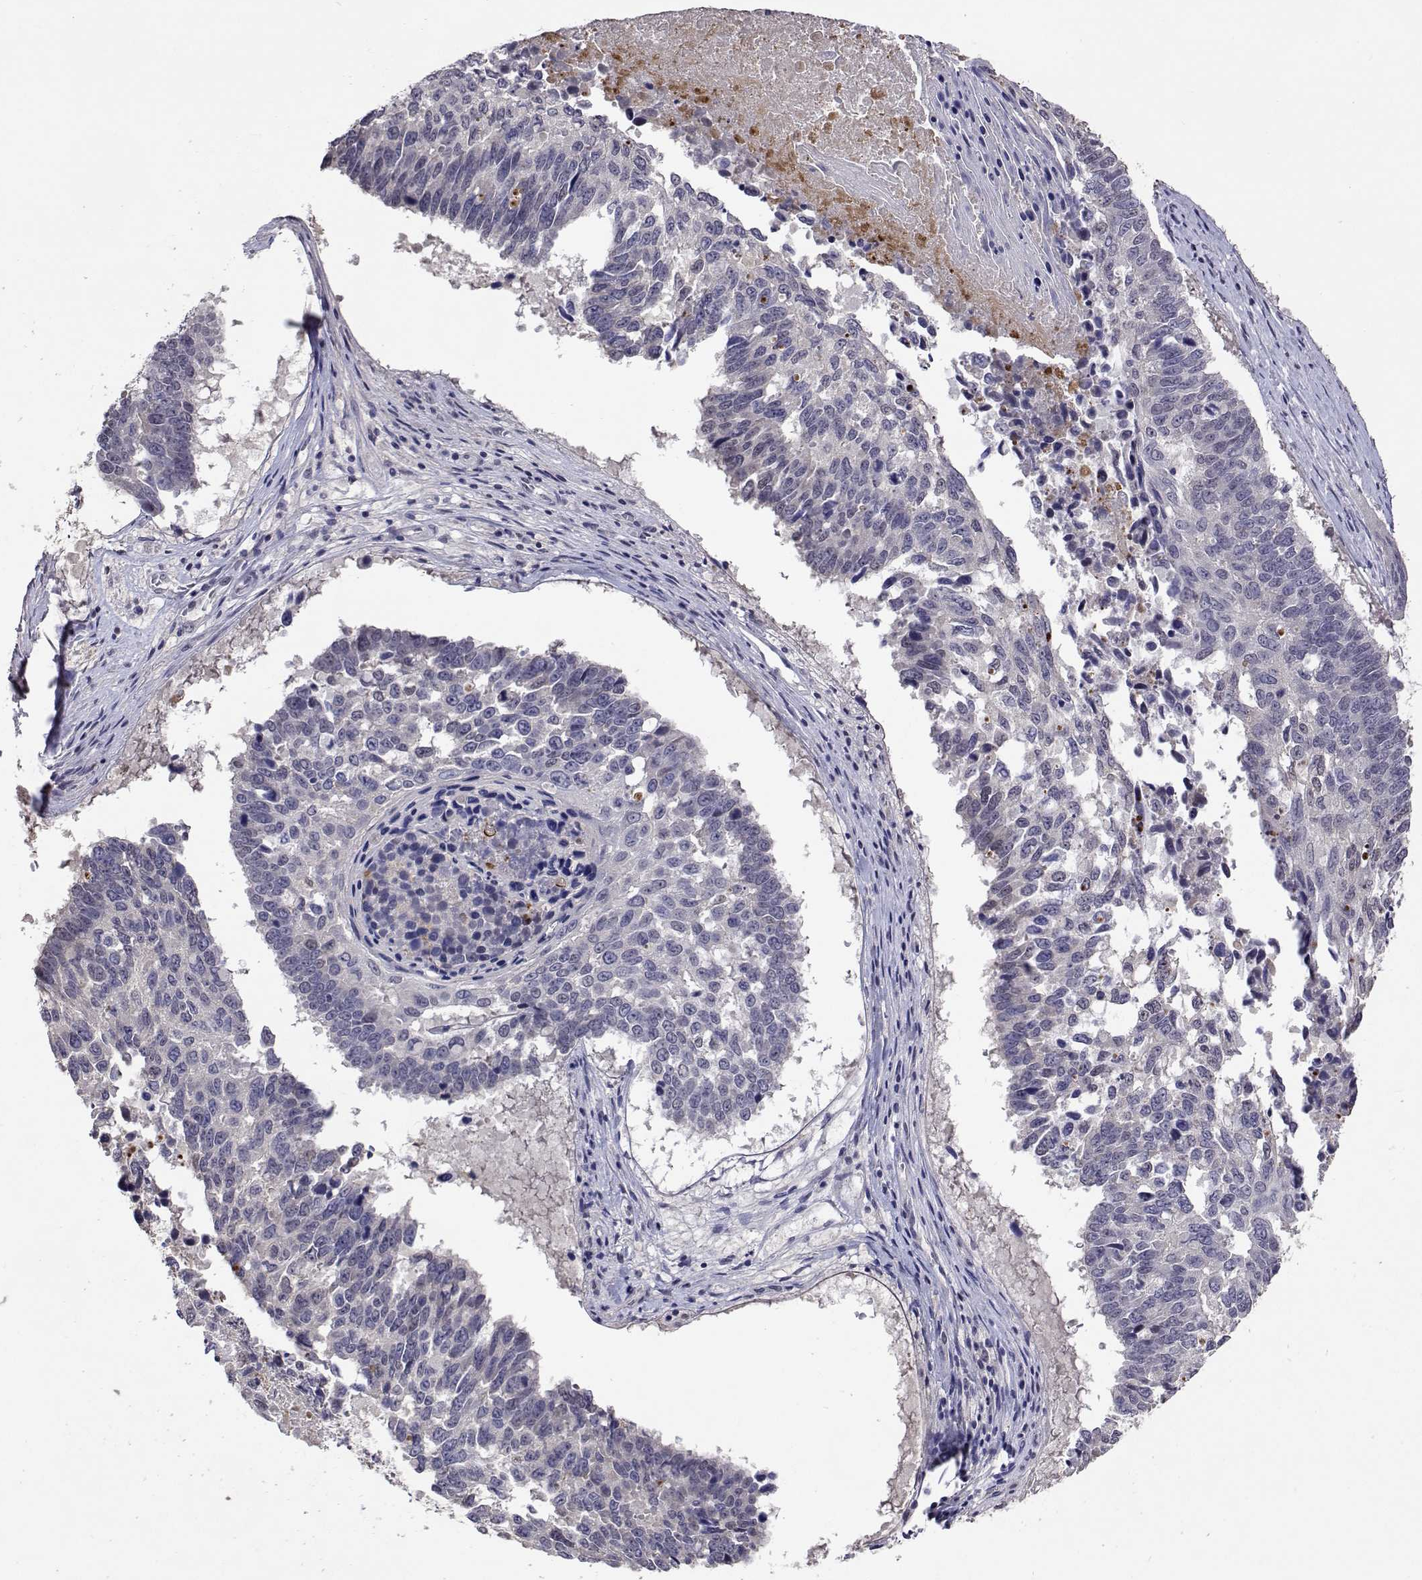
{"staining": {"intensity": "negative", "quantity": "none", "location": "none"}, "tissue": "lung cancer", "cell_type": "Tumor cells", "image_type": "cancer", "snomed": [{"axis": "morphology", "description": "Squamous cell carcinoma, NOS"}, {"axis": "topography", "description": "Lung"}], "caption": "The immunohistochemistry micrograph has no significant expression in tumor cells of lung squamous cell carcinoma tissue. Nuclei are stained in blue.", "gene": "HNRNPA0", "patient": {"sex": "male", "age": 73}}